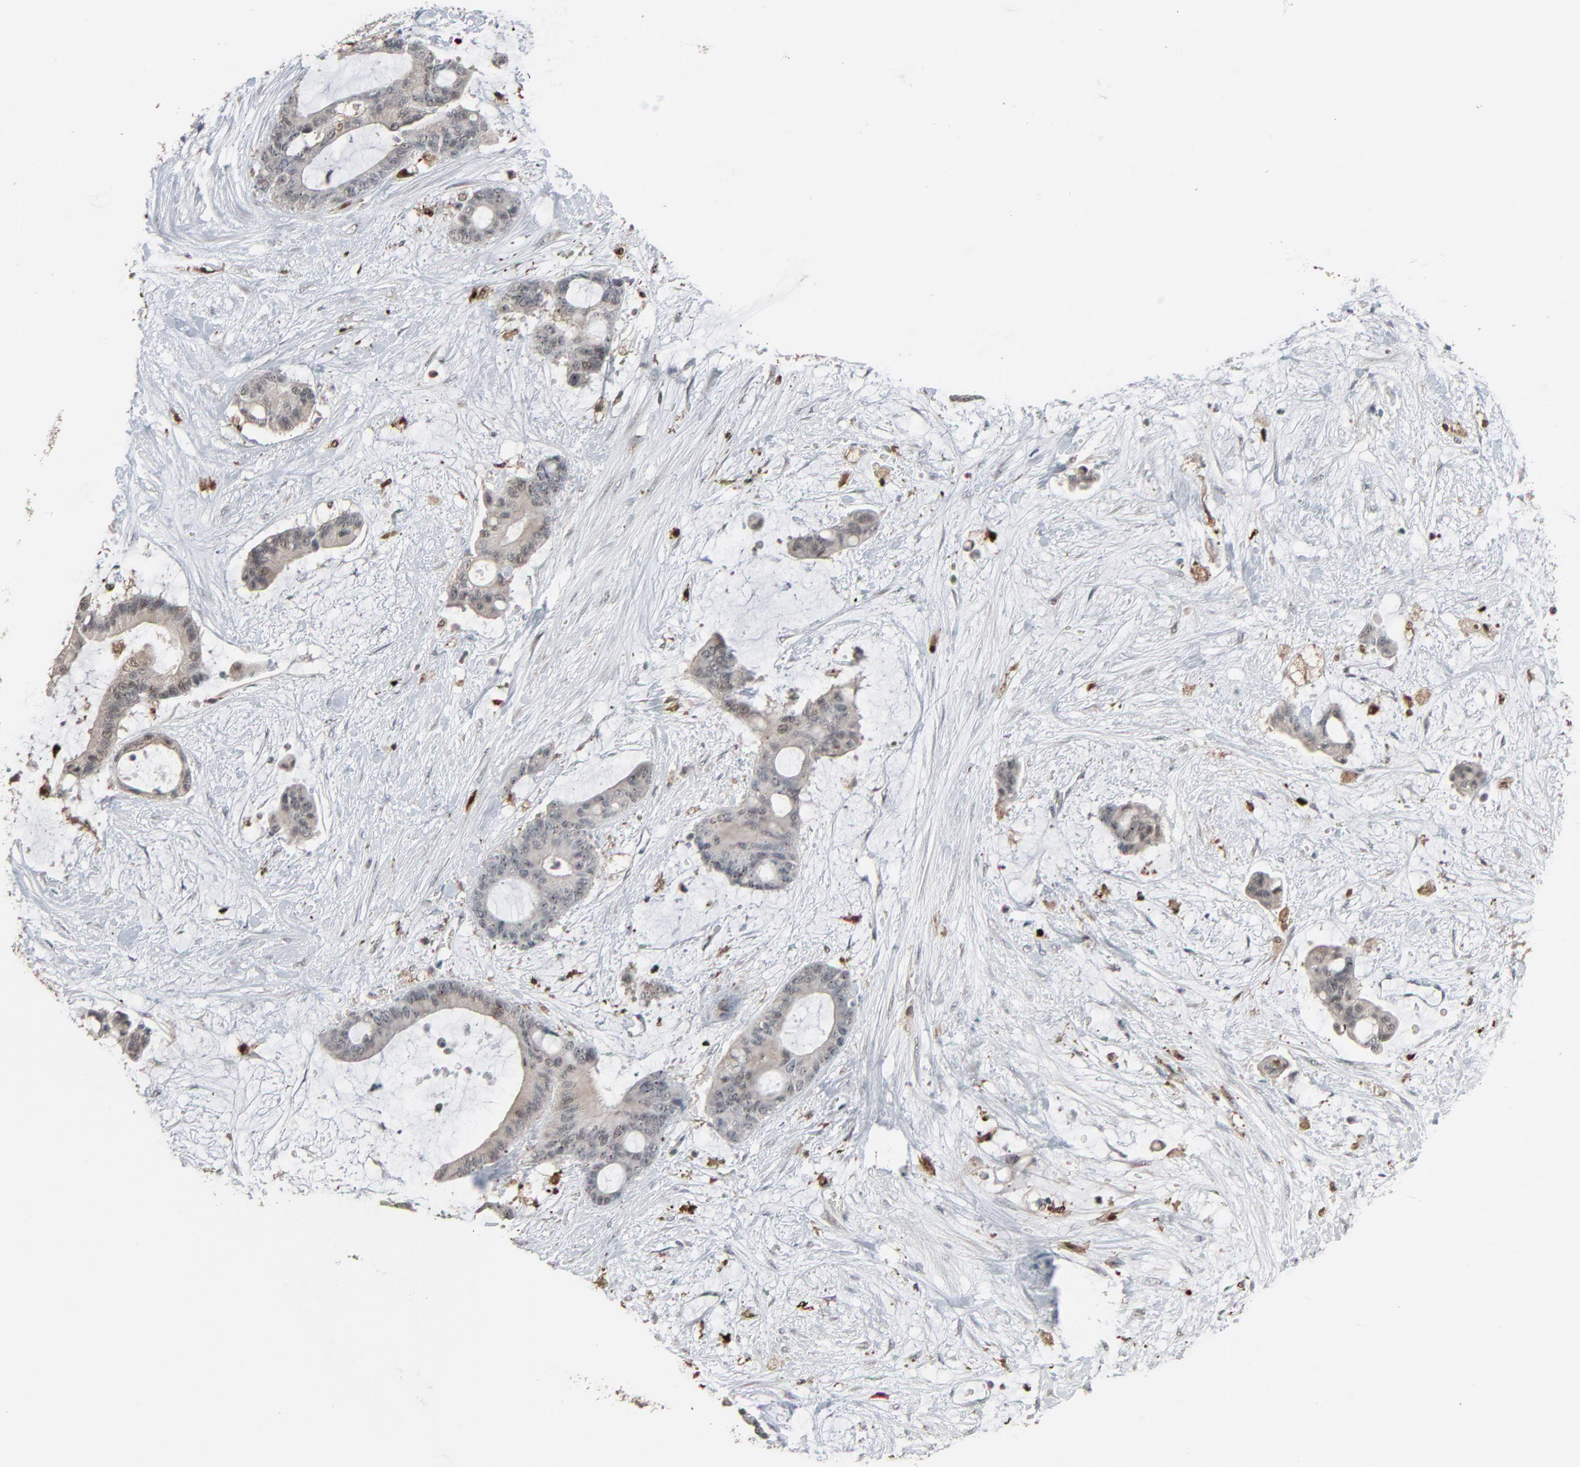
{"staining": {"intensity": "negative", "quantity": "none", "location": "none"}, "tissue": "liver cancer", "cell_type": "Tumor cells", "image_type": "cancer", "snomed": [{"axis": "morphology", "description": "Cholangiocarcinoma"}, {"axis": "topography", "description": "Liver"}], "caption": "Protein analysis of cholangiocarcinoma (liver) exhibits no significant staining in tumor cells.", "gene": "DOCK8", "patient": {"sex": "female", "age": 73}}